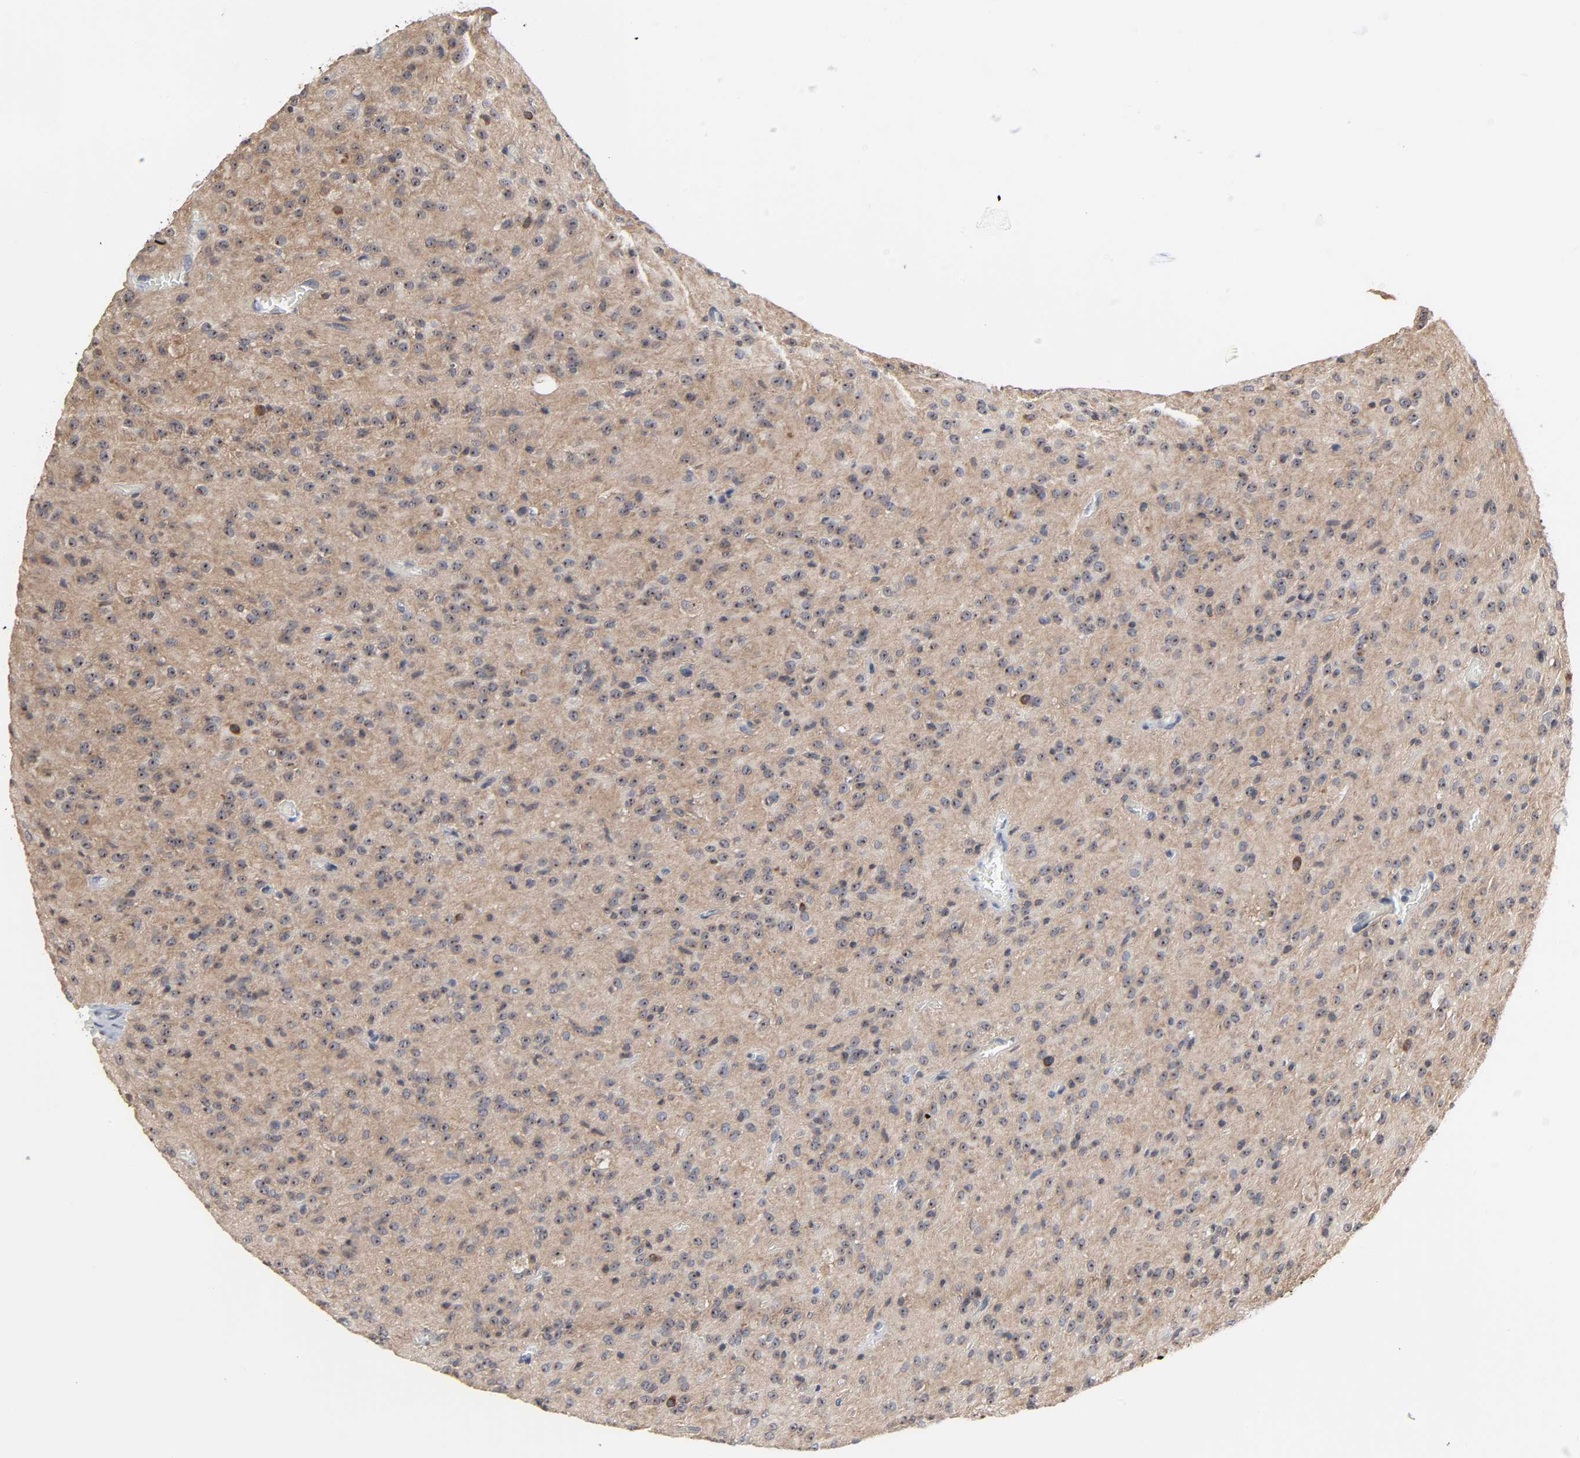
{"staining": {"intensity": "weak", "quantity": ">75%", "location": "cytoplasmic/membranous,nuclear"}, "tissue": "glioma", "cell_type": "Tumor cells", "image_type": "cancer", "snomed": [{"axis": "morphology", "description": "Glioma, malignant, High grade"}, {"axis": "topography", "description": "Brain"}], "caption": "Protein staining of glioma tissue displays weak cytoplasmic/membranous and nuclear expression in approximately >75% of tumor cells.", "gene": "DDX10", "patient": {"sex": "female", "age": 59}}